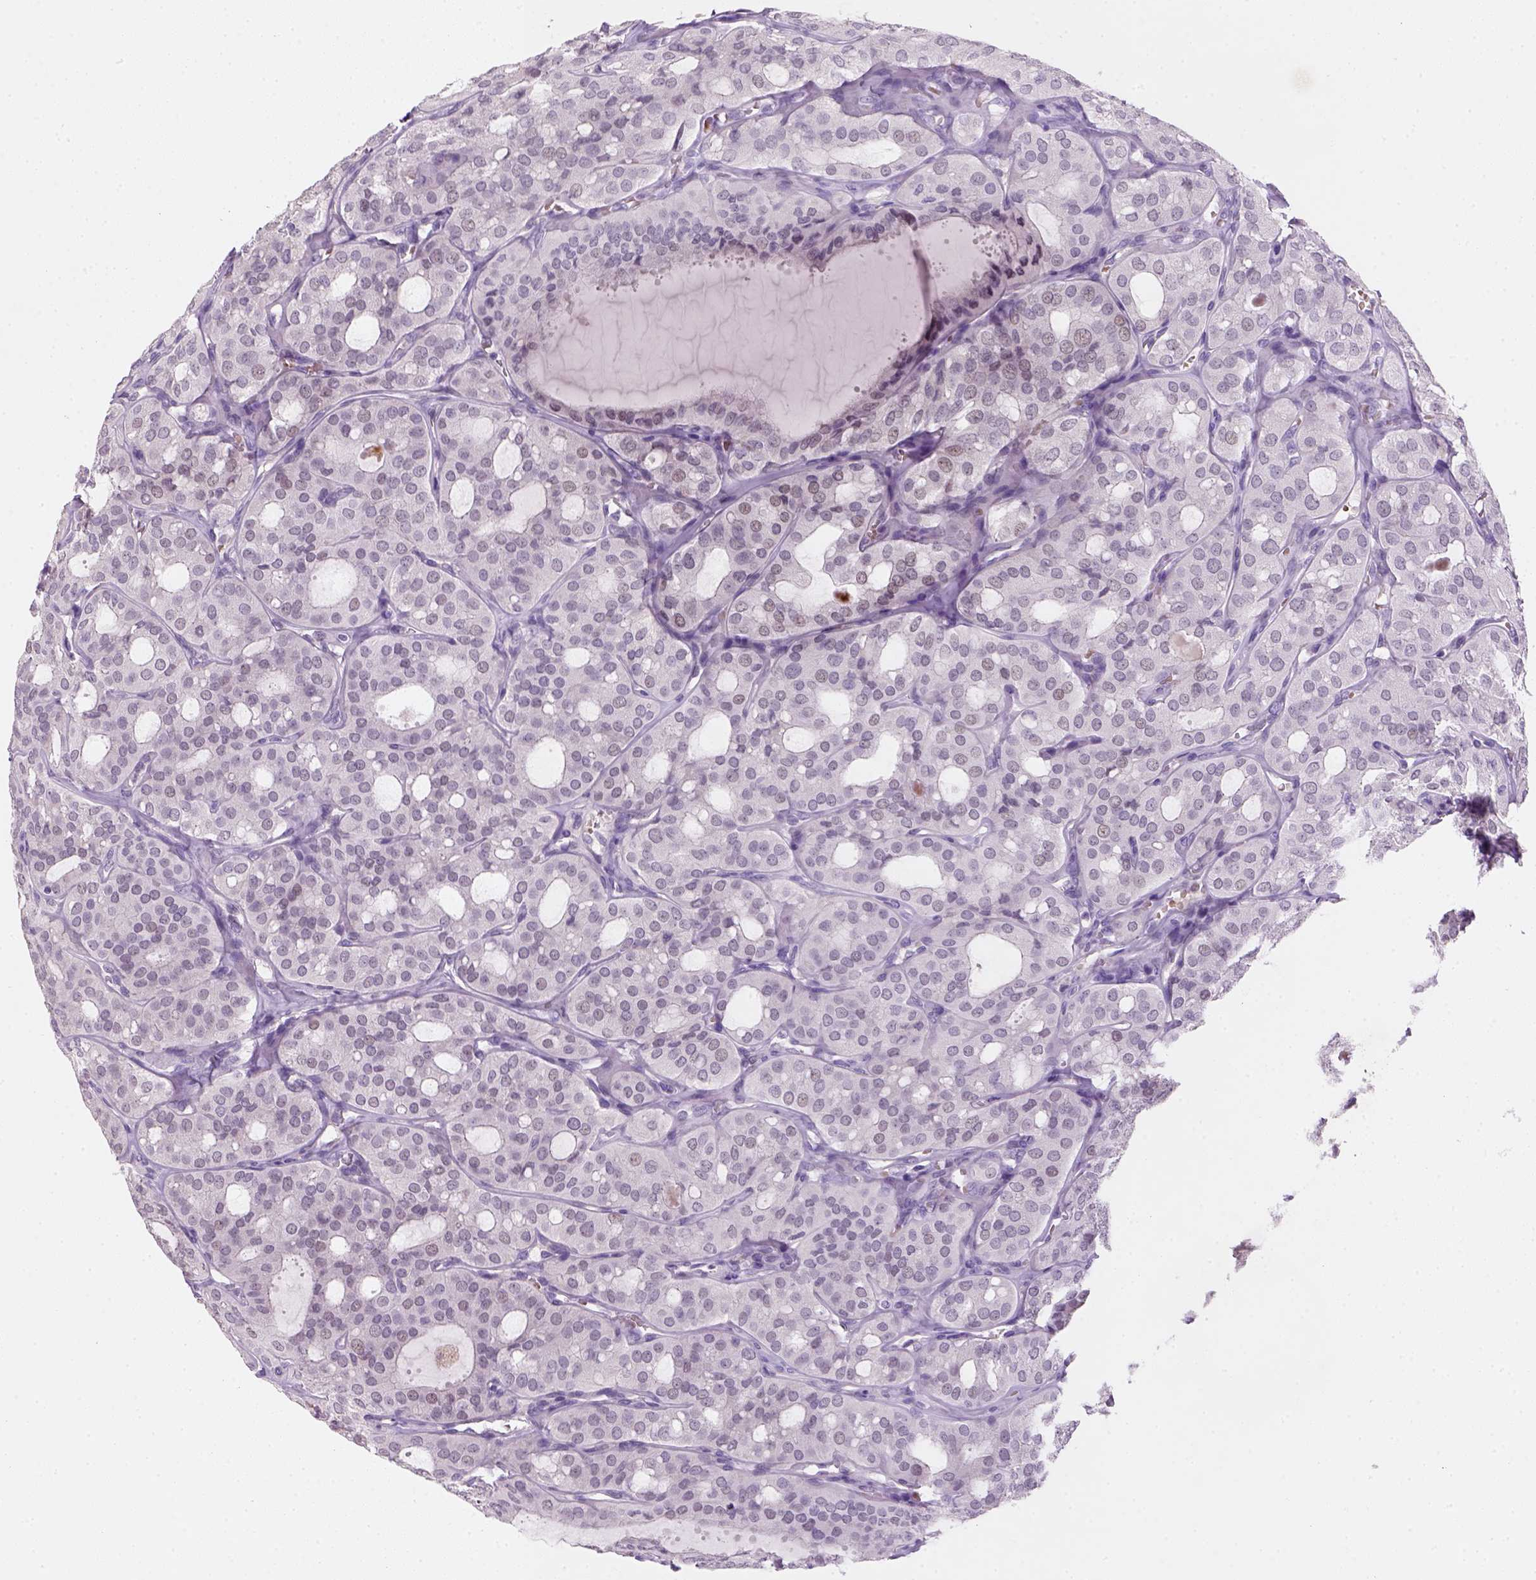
{"staining": {"intensity": "weak", "quantity": "<25%", "location": "nuclear"}, "tissue": "thyroid cancer", "cell_type": "Tumor cells", "image_type": "cancer", "snomed": [{"axis": "morphology", "description": "Follicular adenoma carcinoma, NOS"}, {"axis": "topography", "description": "Thyroid gland"}], "caption": "This is a histopathology image of IHC staining of thyroid cancer (follicular adenoma carcinoma), which shows no expression in tumor cells.", "gene": "ZMAT4", "patient": {"sex": "male", "age": 75}}